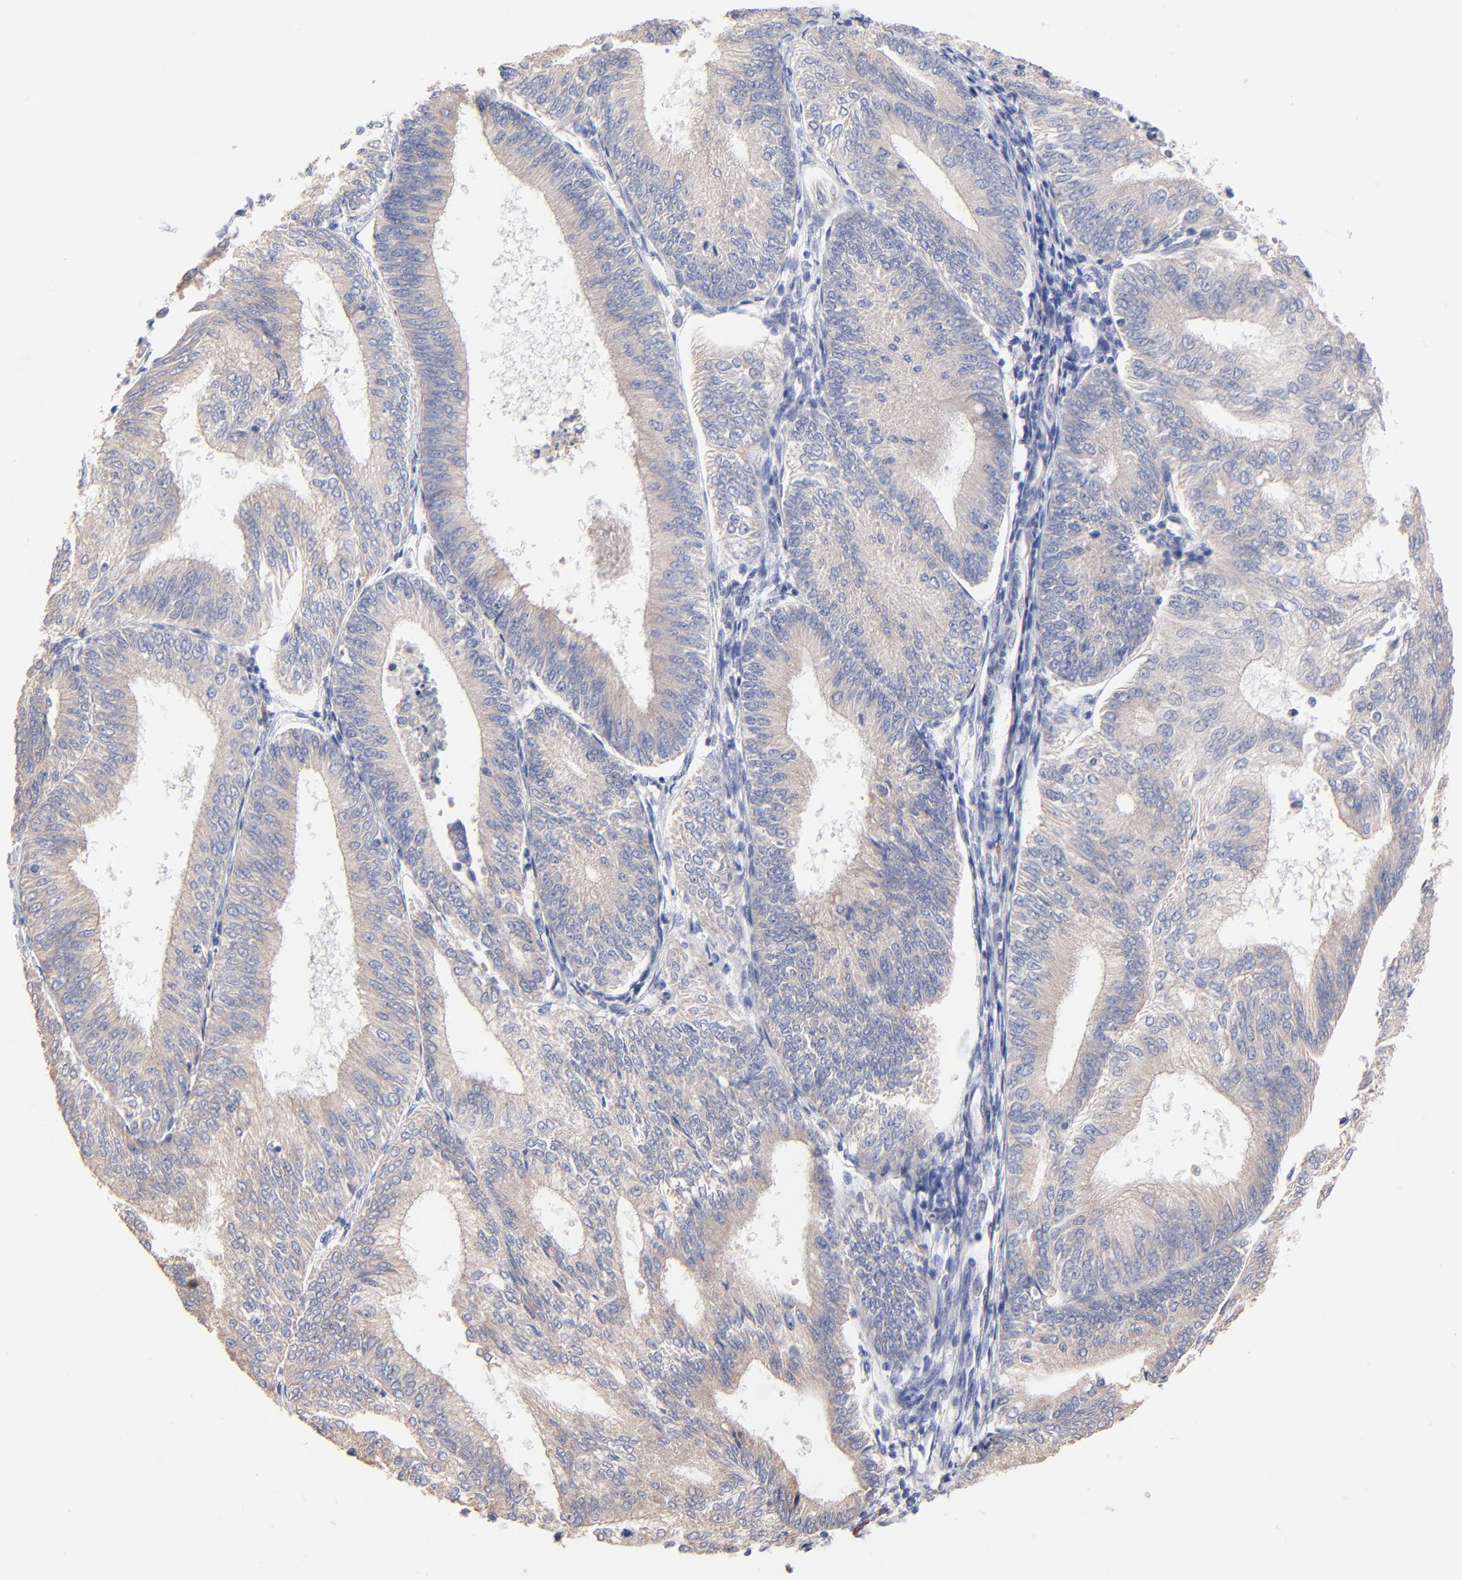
{"staining": {"intensity": "weak", "quantity": ">75%", "location": "cytoplasmic/membranous"}, "tissue": "endometrial cancer", "cell_type": "Tumor cells", "image_type": "cancer", "snomed": [{"axis": "morphology", "description": "Adenocarcinoma, NOS"}, {"axis": "topography", "description": "Endometrium"}], "caption": "The histopathology image demonstrates staining of endometrial cancer, revealing weak cytoplasmic/membranous protein staining (brown color) within tumor cells.", "gene": "PPFIBP2", "patient": {"sex": "female", "age": 55}}